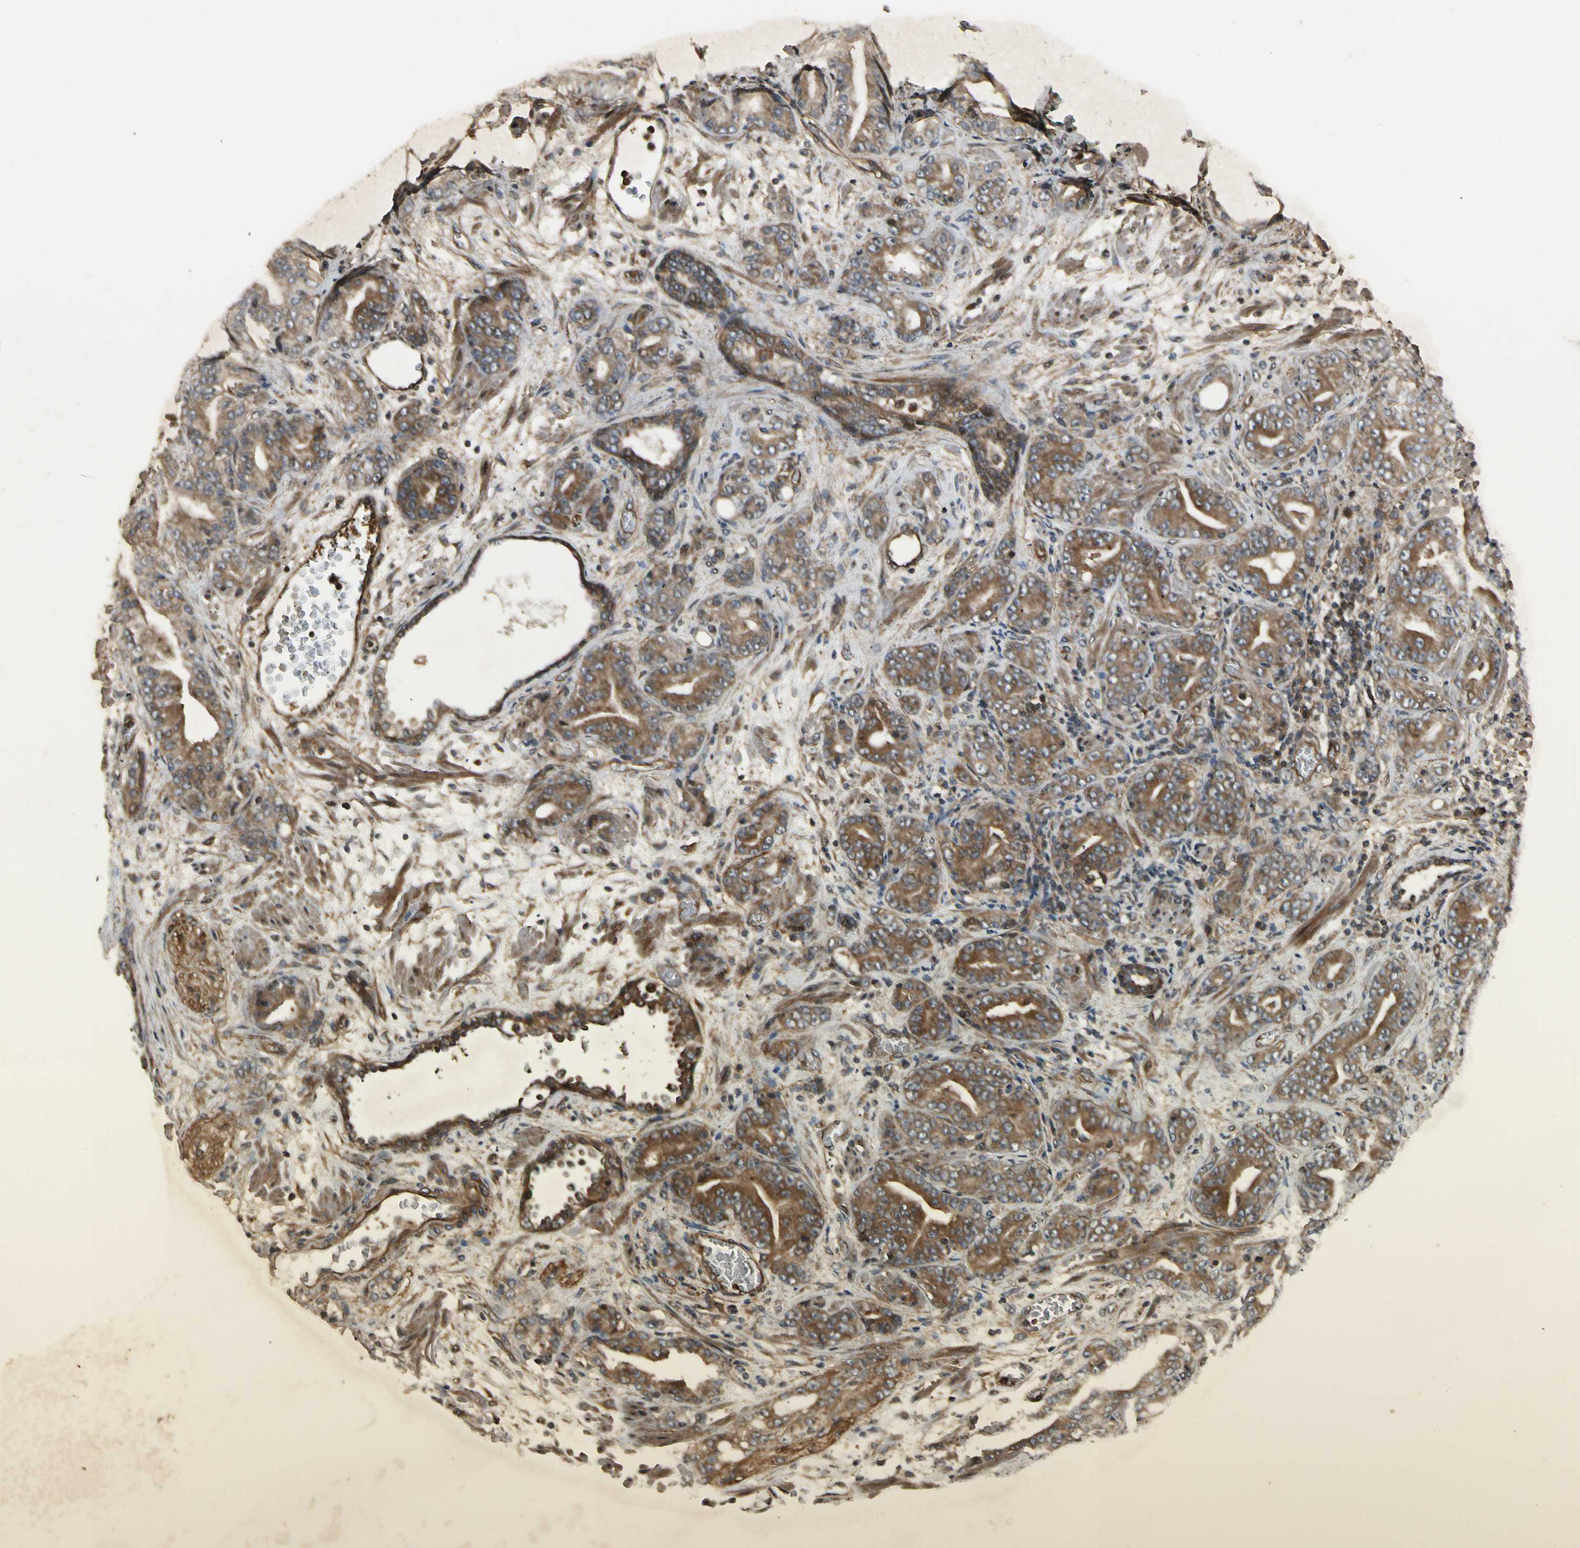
{"staining": {"intensity": "strong", "quantity": ">75%", "location": "cytoplasmic/membranous"}, "tissue": "prostate cancer", "cell_type": "Tumor cells", "image_type": "cancer", "snomed": [{"axis": "morphology", "description": "Adenocarcinoma, Low grade"}, {"axis": "topography", "description": "Prostate"}], "caption": "A brown stain labels strong cytoplasmic/membranous positivity of a protein in prostate low-grade adenocarcinoma tumor cells.", "gene": "FKBP15", "patient": {"sex": "male", "age": 63}}